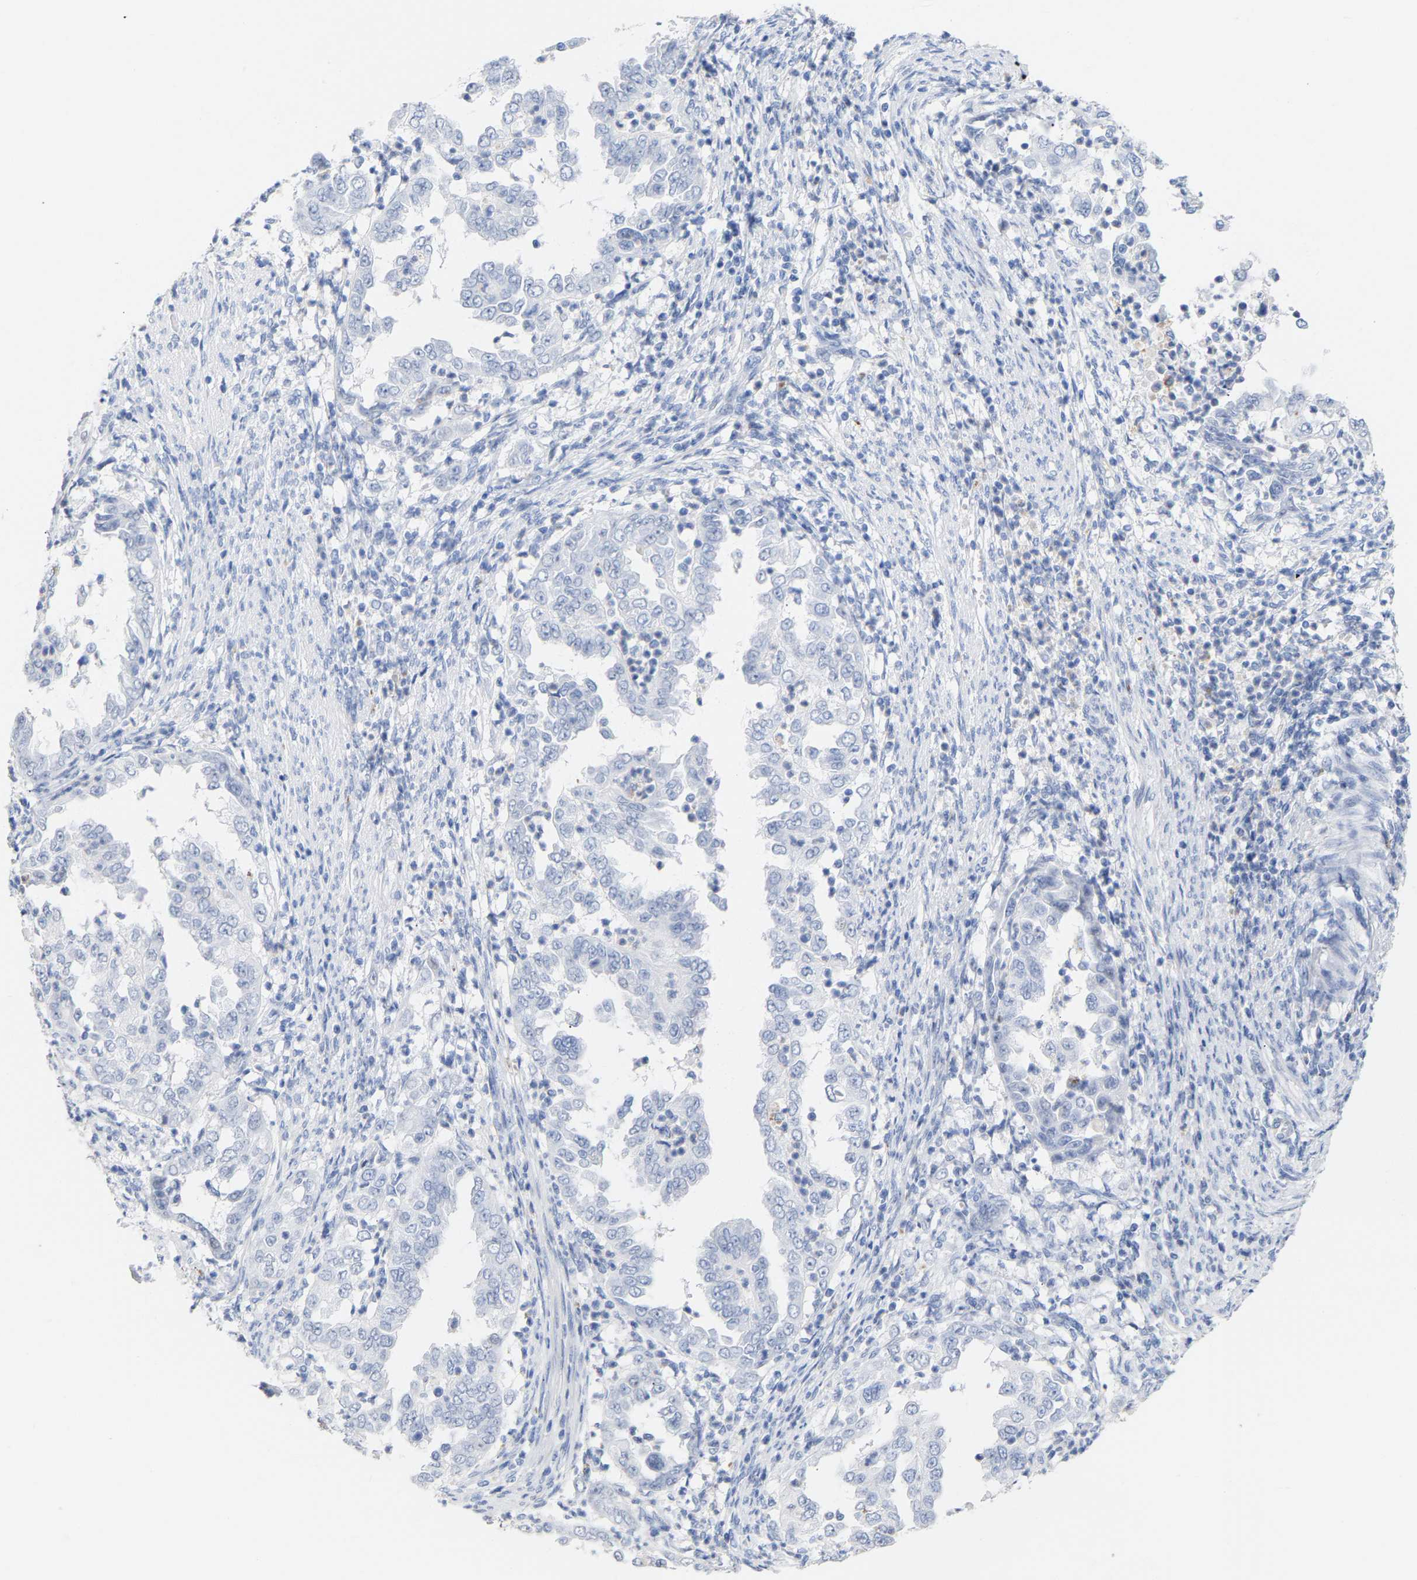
{"staining": {"intensity": "negative", "quantity": "none", "location": "none"}, "tissue": "endometrial cancer", "cell_type": "Tumor cells", "image_type": "cancer", "snomed": [{"axis": "morphology", "description": "Adenocarcinoma, NOS"}, {"axis": "topography", "description": "Endometrium"}], "caption": "Immunohistochemistry (IHC) of endometrial cancer exhibits no expression in tumor cells.", "gene": "AMPH", "patient": {"sex": "female", "age": 85}}